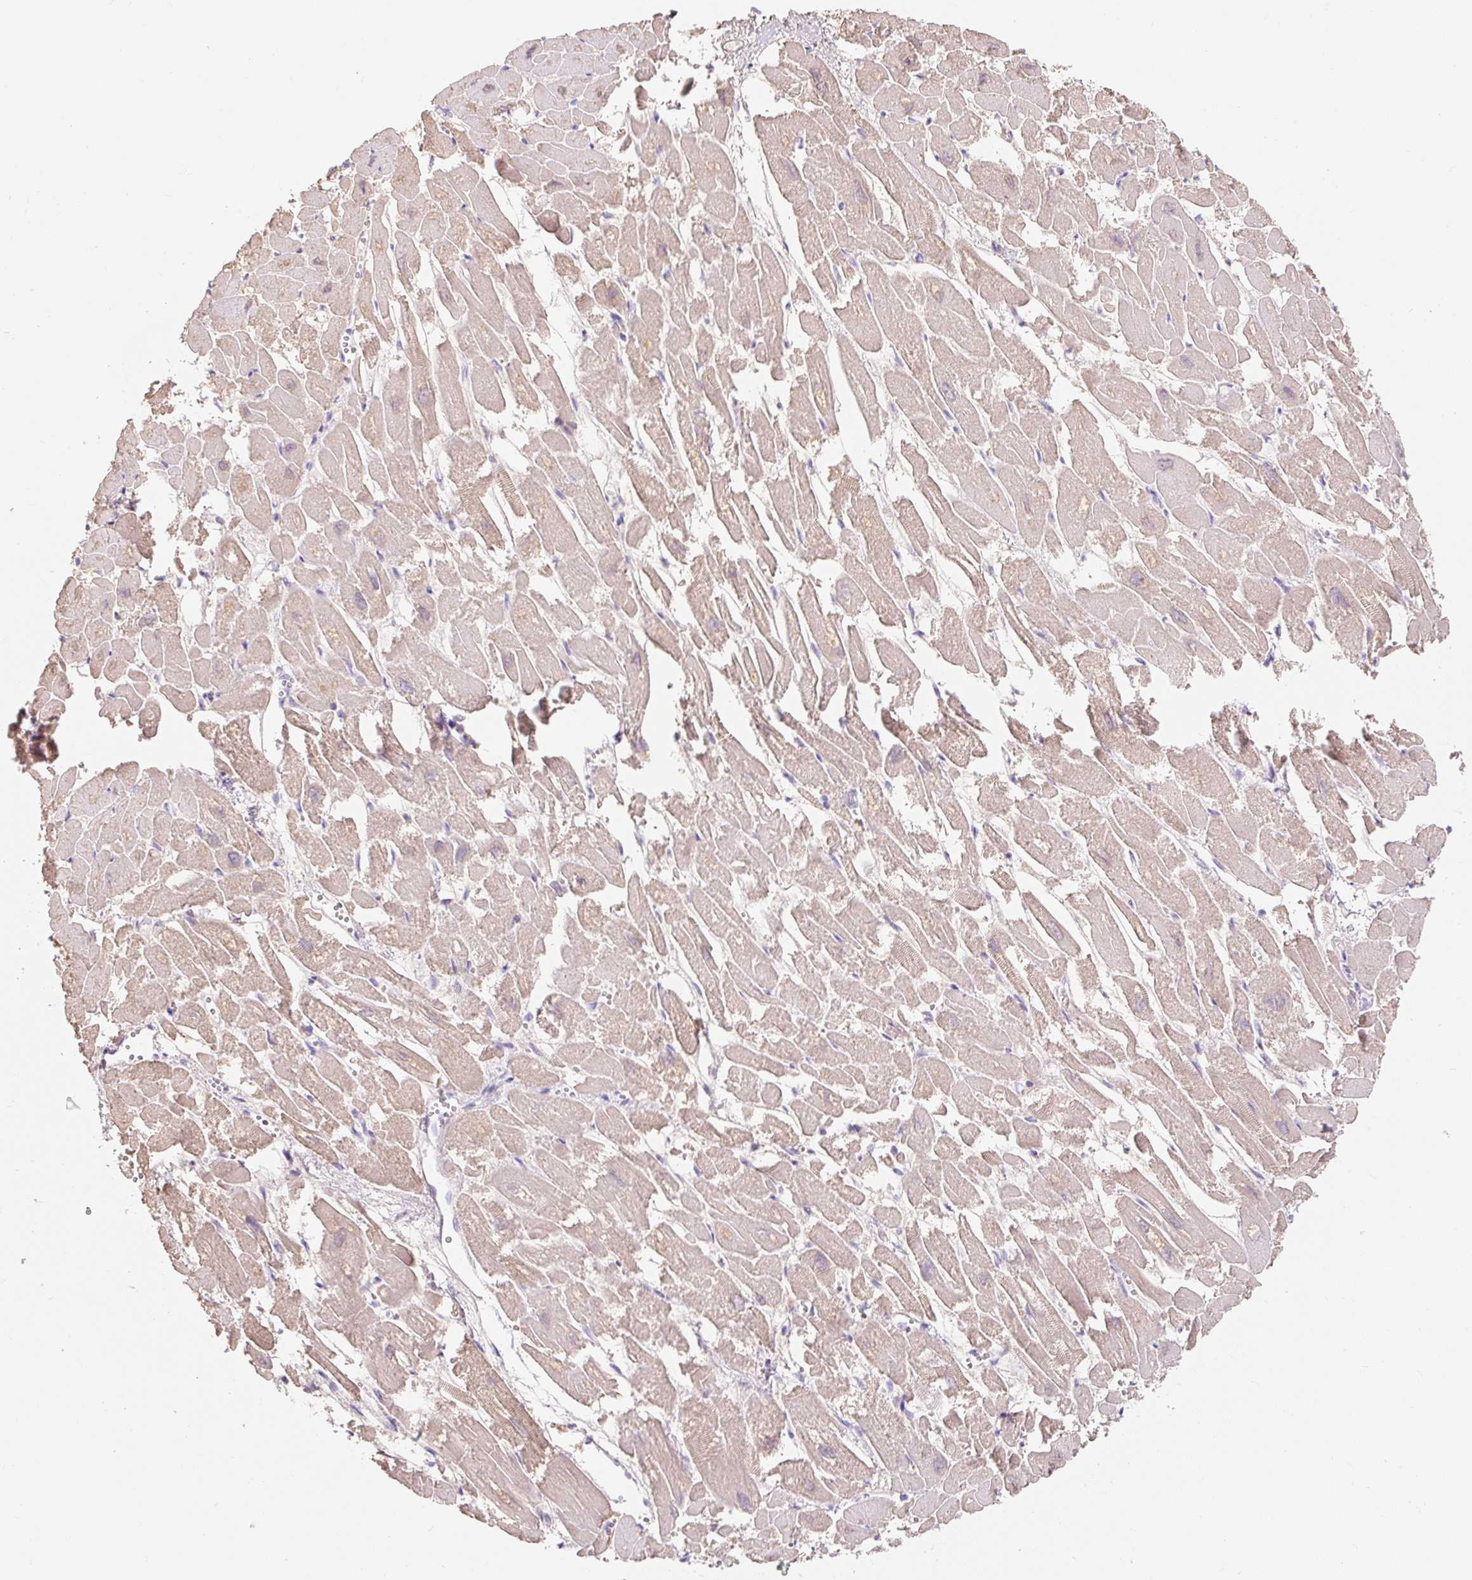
{"staining": {"intensity": "weak", "quantity": ">75%", "location": "cytoplasmic/membranous"}, "tissue": "heart muscle", "cell_type": "Cardiomyocytes", "image_type": "normal", "snomed": [{"axis": "morphology", "description": "Normal tissue, NOS"}, {"axis": "topography", "description": "Heart"}], "caption": "About >75% of cardiomyocytes in normal human heart muscle reveal weak cytoplasmic/membranous protein staining as visualized by brown immunohistochemical staining.", "gene": "DHX35", "patient": {"sex": "male", "age": 54}}